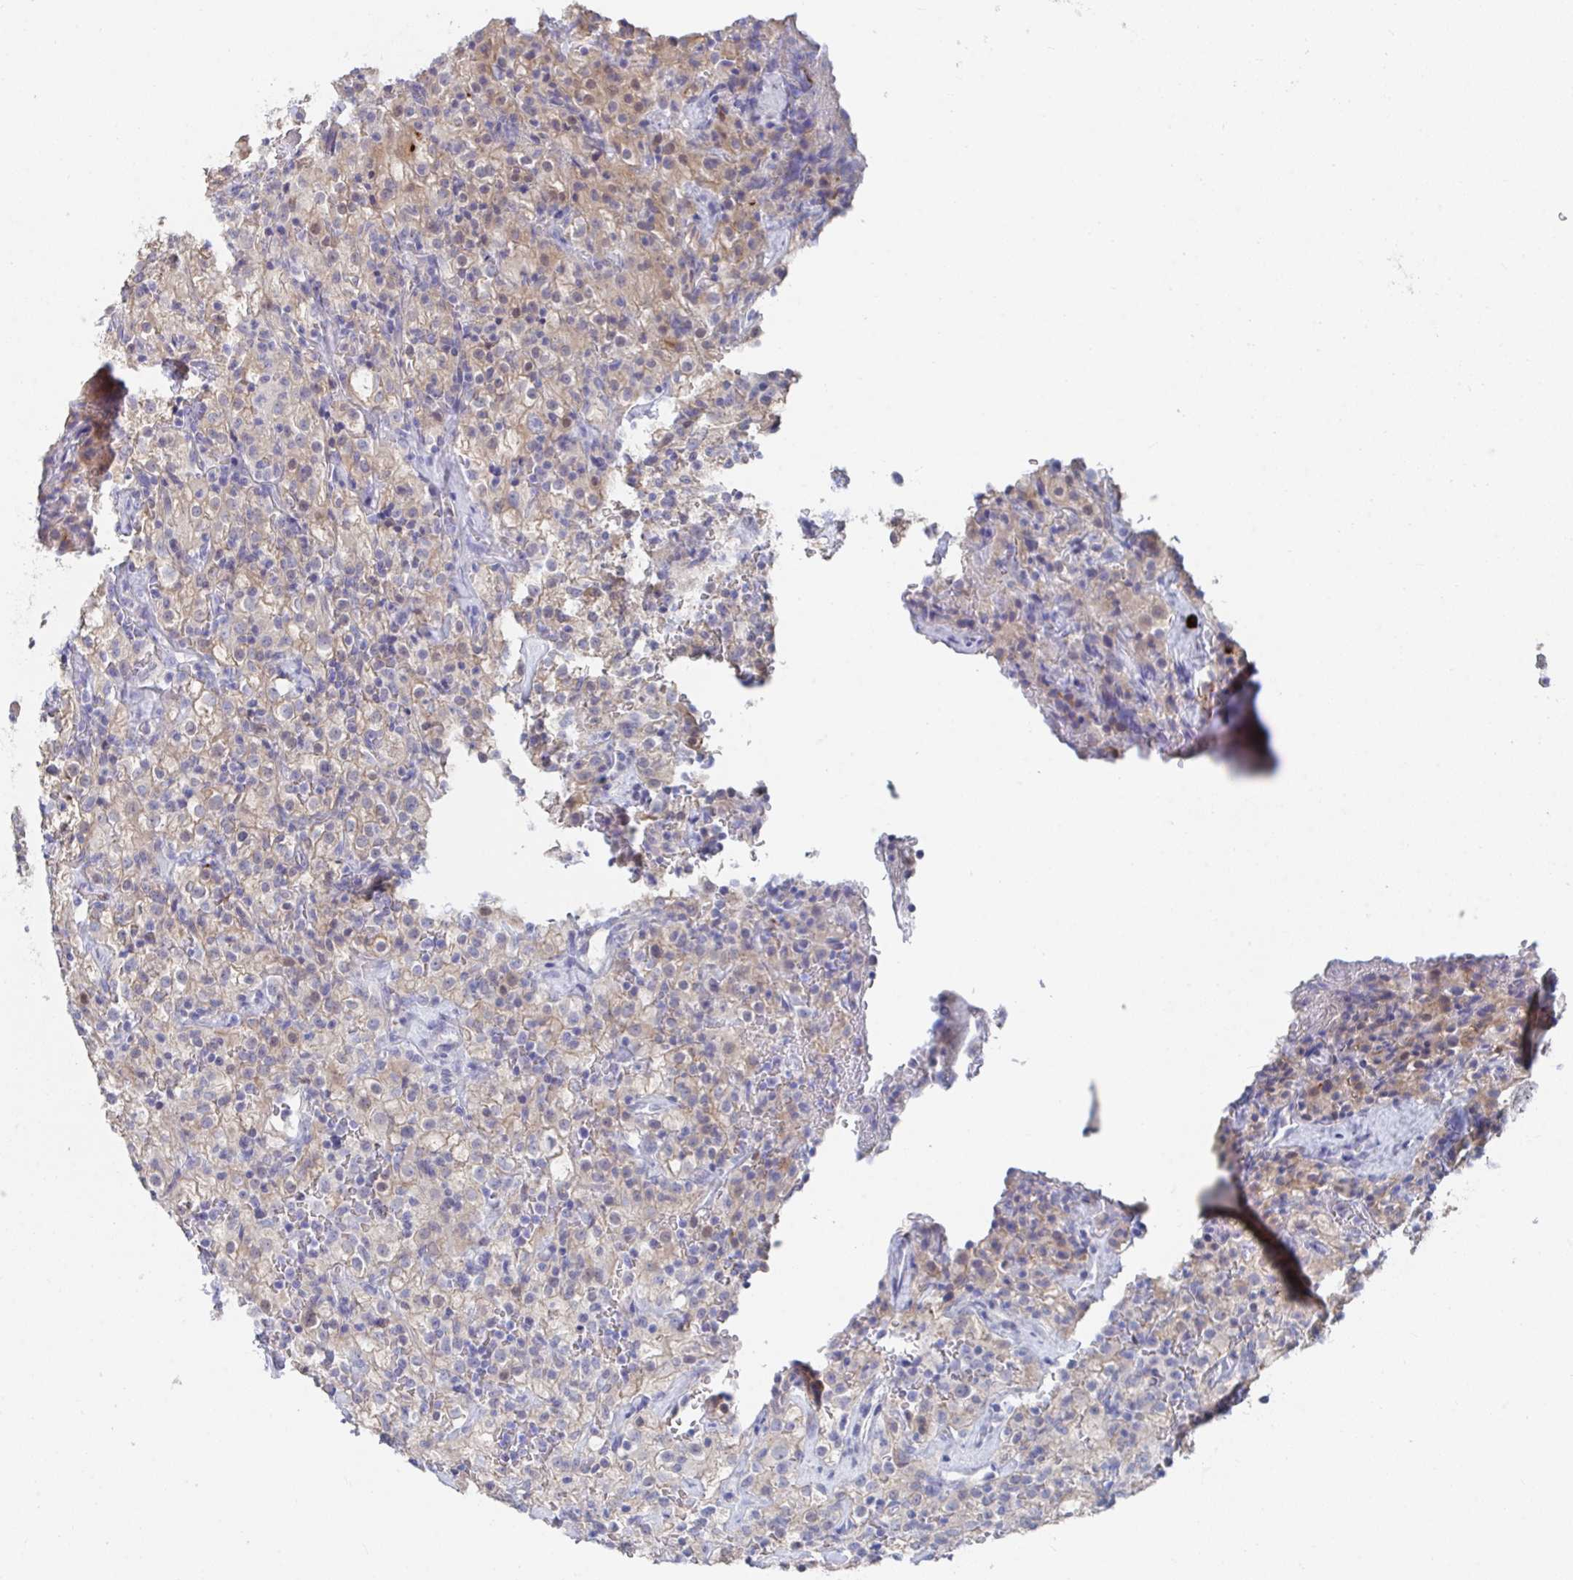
{"staining": {"intensity": "weak", "quantity": "25%-75%", "location": "cytoplasmic/membranous"}, "tissue": "renal cancer", "cell_type": "Tumor cells", "image_type": "cancer", "snomed": [{"axis": "morphology", "description": "Adenocarcinoma, NOS"}, {"axis": "topography", "description": "Kidney"}], "caption": "High-power microscopy captured an immunohistochemistry histopathology image of renal cancer (adenocarcinoma), revealing weak cytoplasmic/membranous staining in about 25%-75% of tumor cells.", "gene": "KCNK5", "patient": {"sex": "female", "age": 74}}